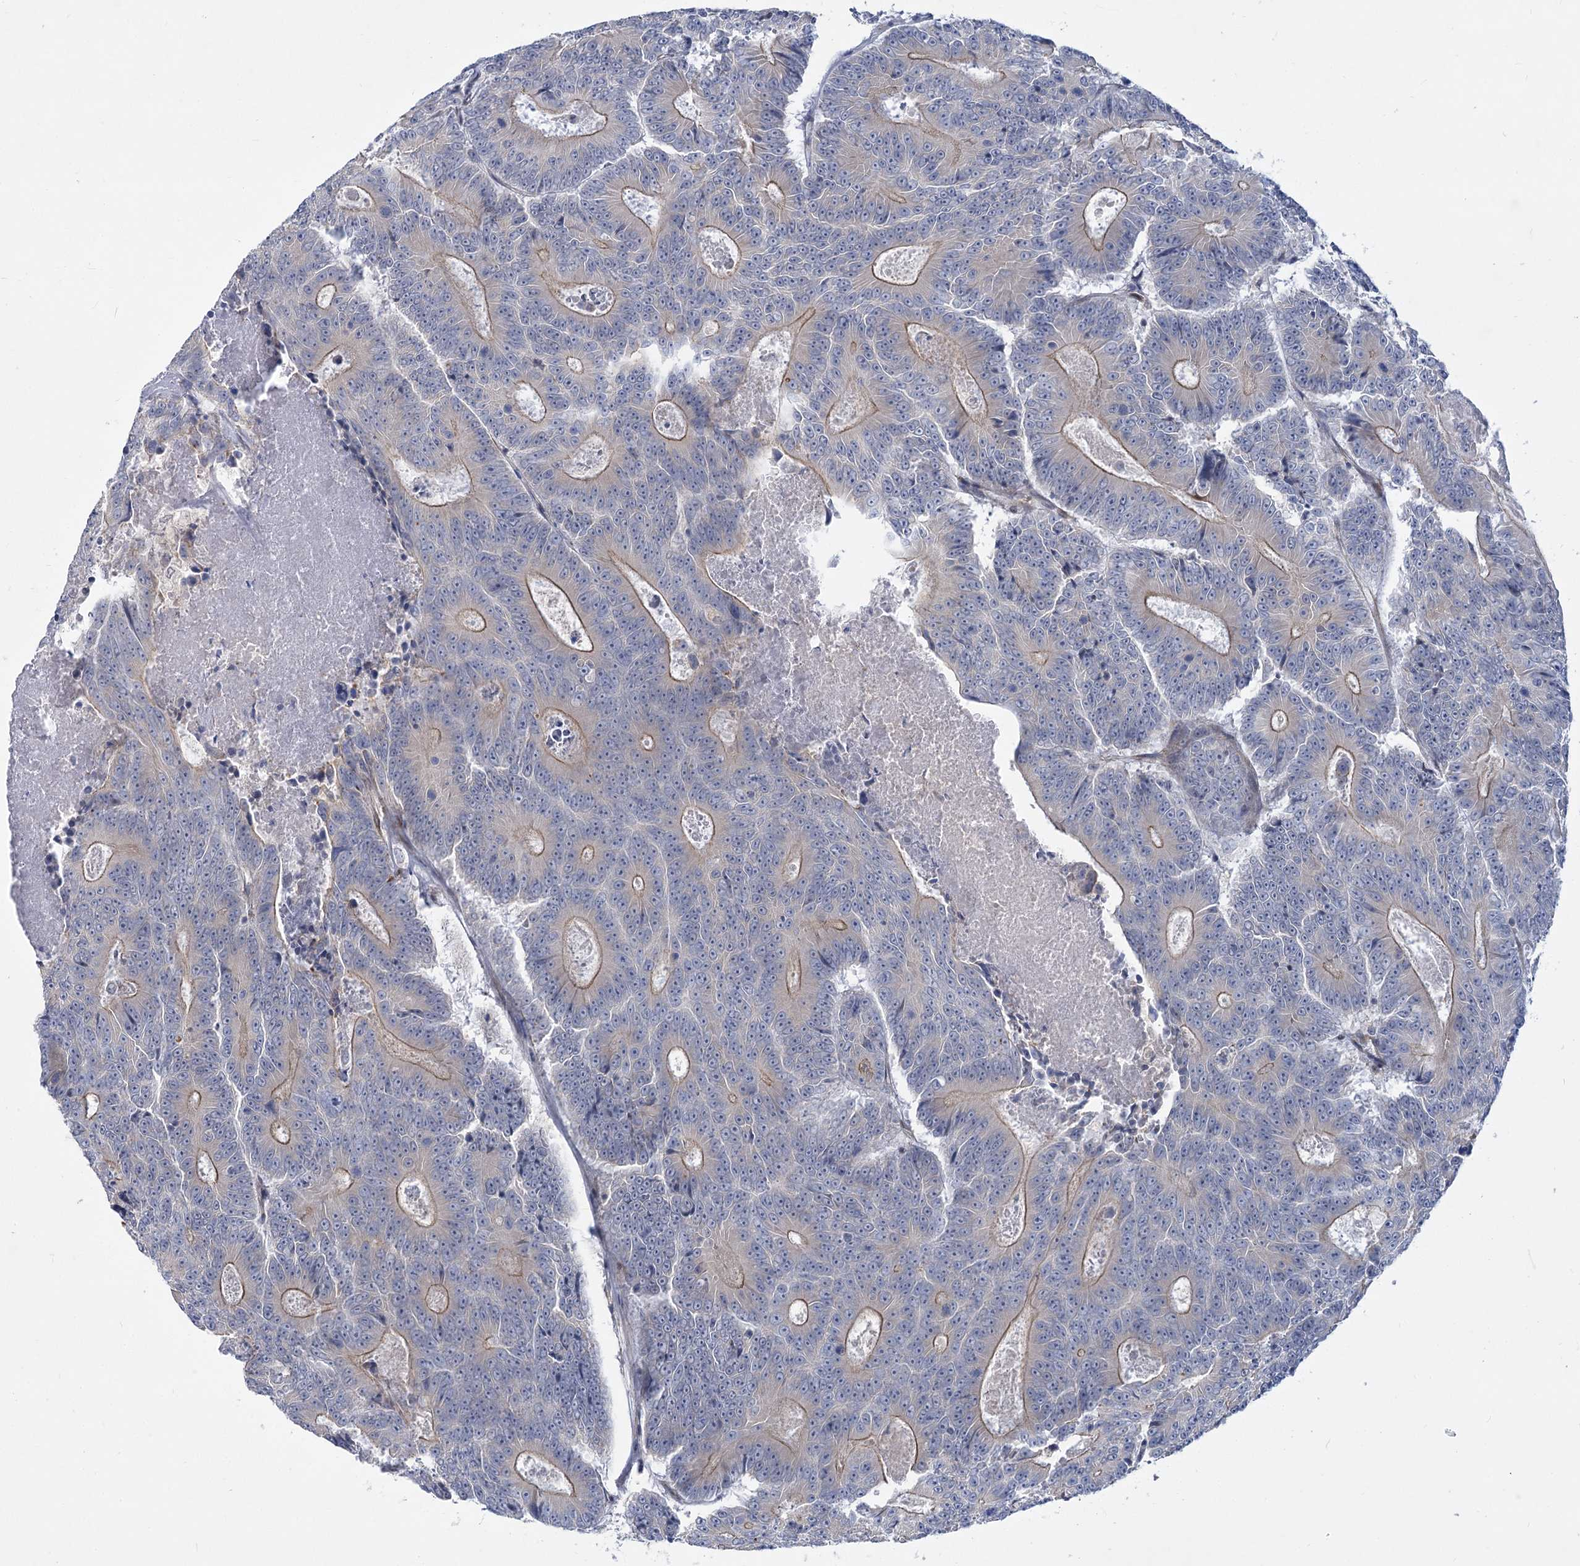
{"staining": {"intensity": "weak", "quantity": "25%-75%", "location": "cytoplasmic/membranous"}, "tissue": "colorectal cancer", "cell_type": "Tumor cells", "image_type": "cancer", "snomed": [{"axis": "morphology", "description": "Adenocarcinoma, NOS"}, {"axis": "topography", "description": "Colon"}], "caption": "Immunohistochemical staining of adenocarcinoma (colorectal) shows weak cytoplasmic/membranous protein positivity in approximately 25%-75% of tumor cells.", "gene": "ARSI", "patient": {"sex": "male", "age": 83}}